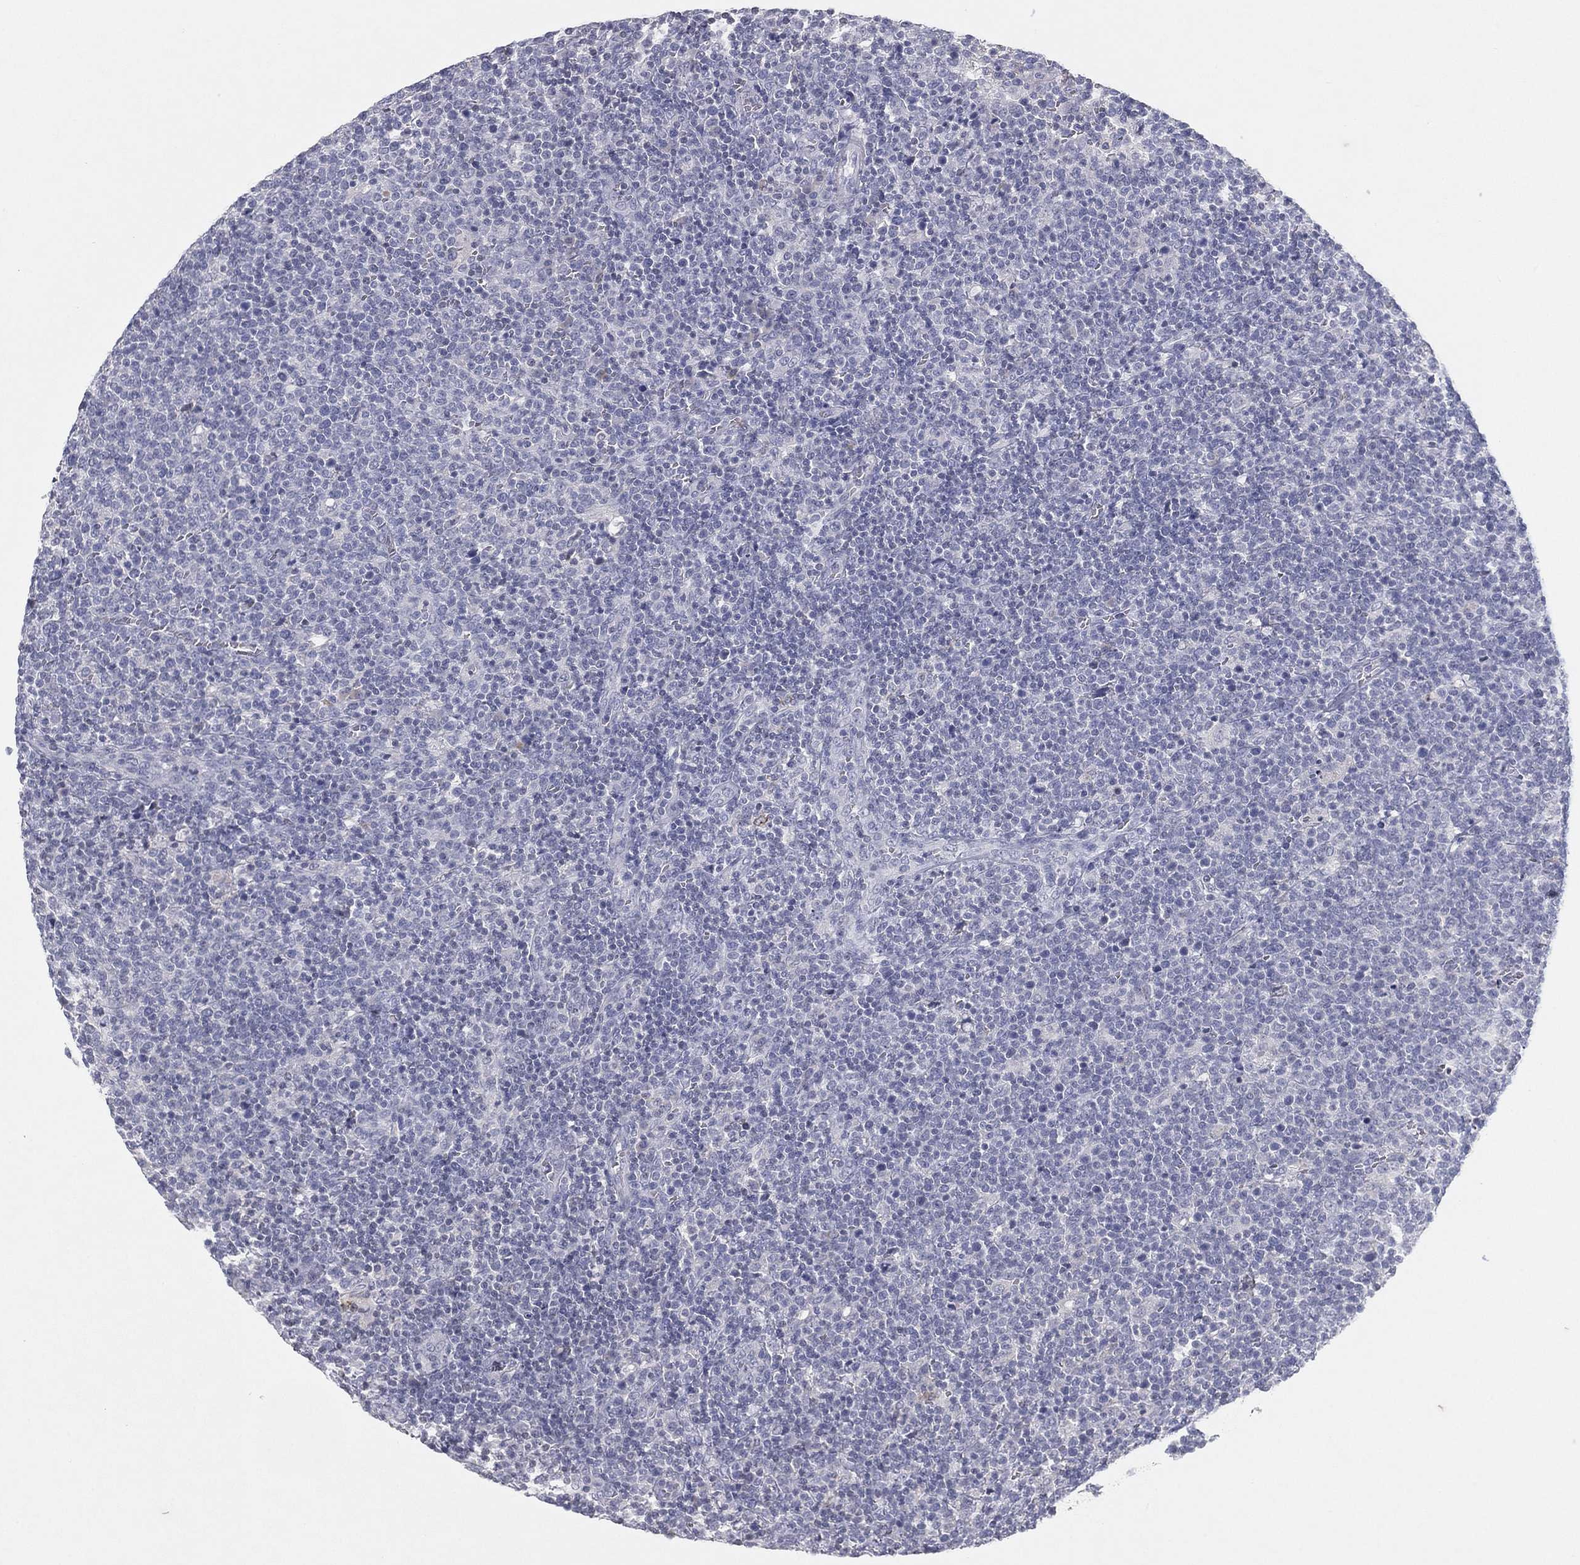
{"staining": {"intensity": "negative", "quantity": "none", "location": "none"}, "tissue": "lymphoma", "cell_type": "Tumor cells", "image_type": "cancer", "snomed": [{"axis": "morphology", "description": "Malignant lymphoma, non-Hodgkin's type, High grade"}, {"axis": "topography", "description": "Lymph node"}], "caption": "Immunohistochemistry of lymphoma displays no staining in tumor cells.", "gene": "CPT1B", "patient": {"sex": "male", "age": 61}}